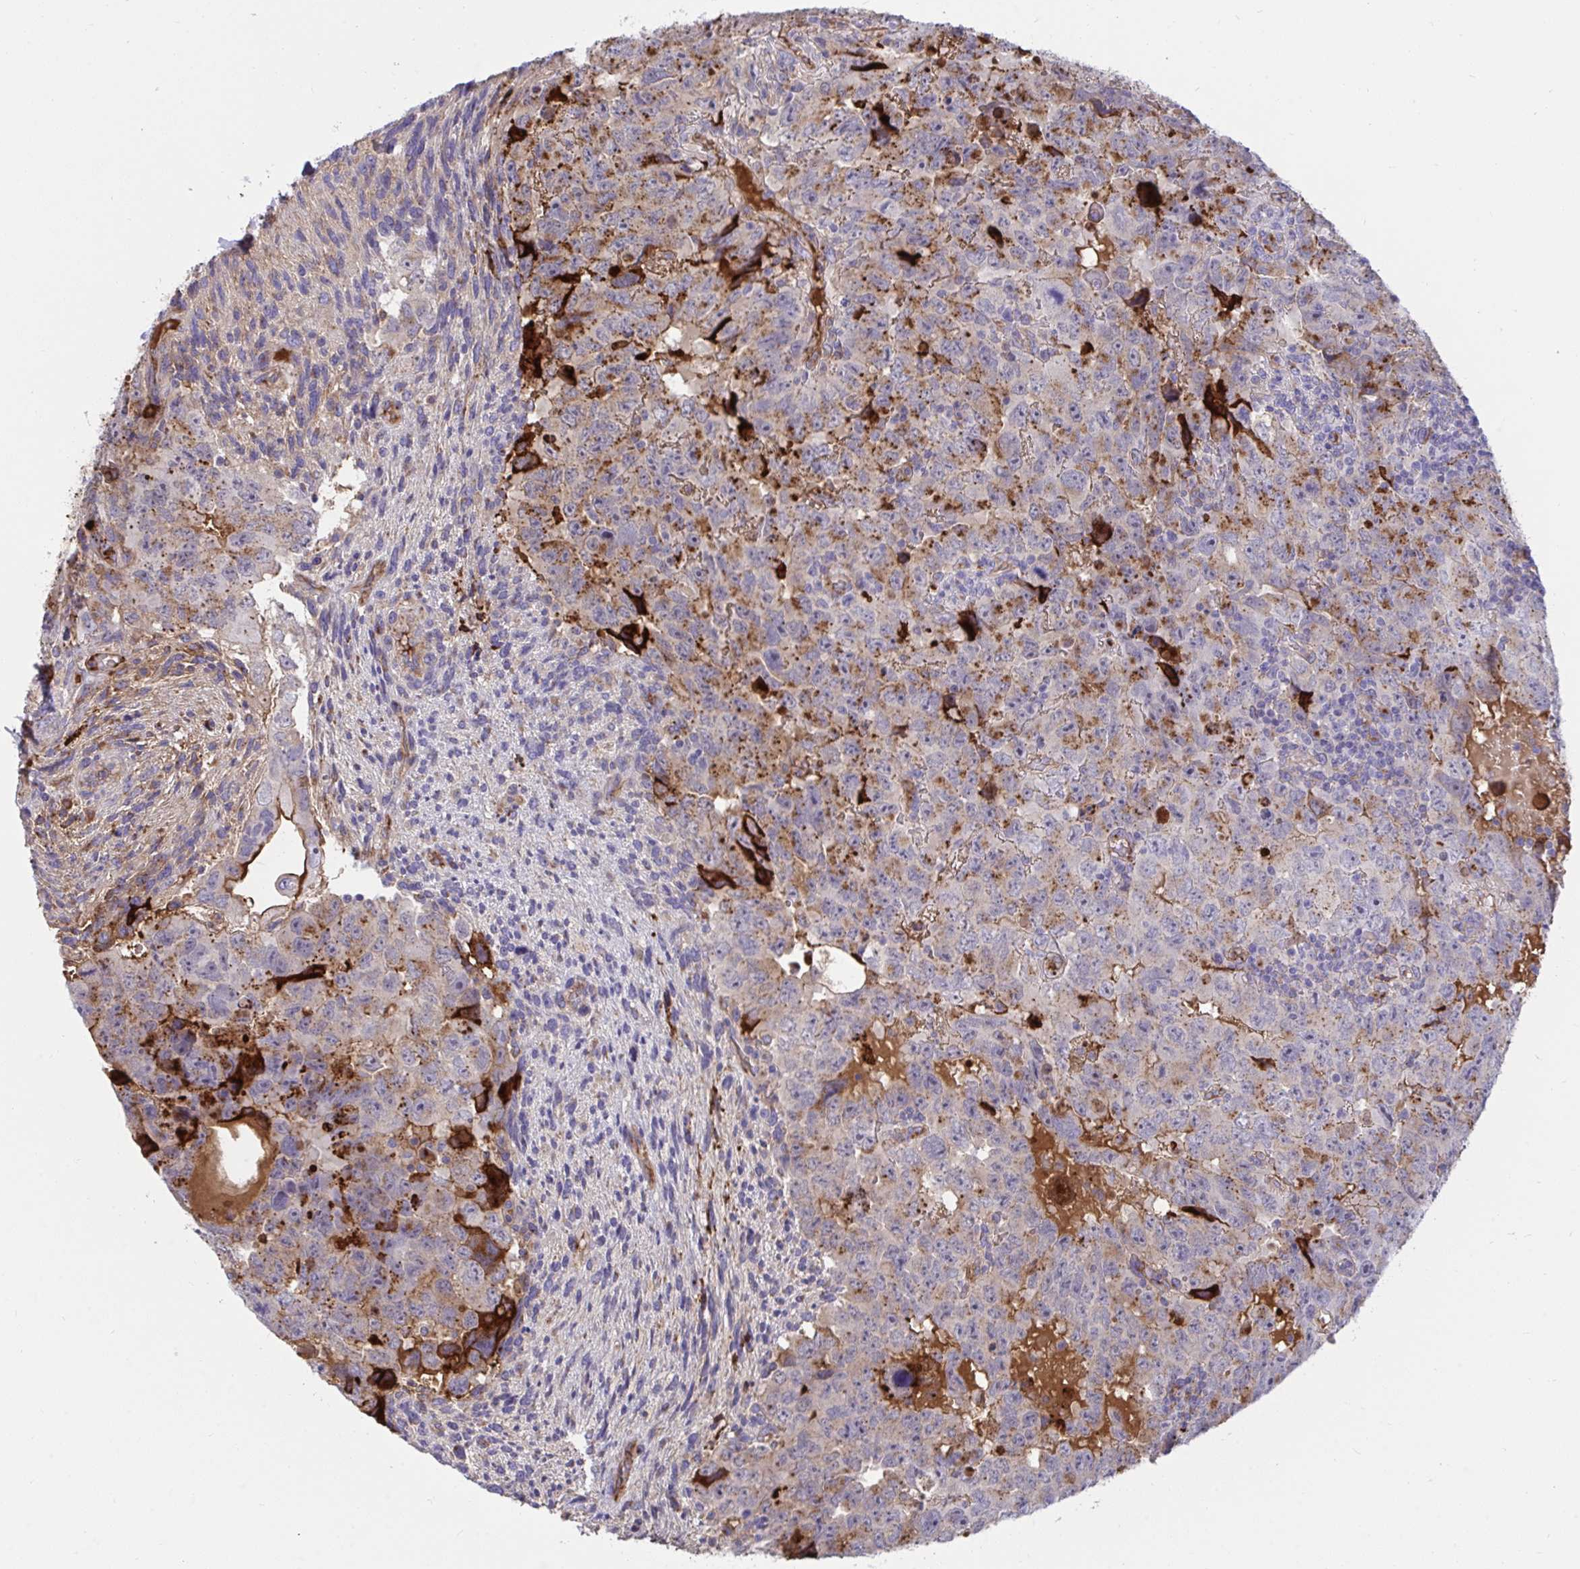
{"staining": {"intensity": "moderate", "quantity": "25%-75%", "location": "cytoplasmic/membranous"}, "tissue": "testis cancer", "cell_type": "Tumor cells", "image_type": "cancer", "snomed": [{"axis": "morphology", "description": "Carcinoma, Embryonal, NOS"}, {"axis": "topography", "description": "Testis"}], "caption": "DAB immunohistochemical staining of human testis cancer (embryonal carcinoma) demonstrates moderate cytoplasmic/membranous protein positivity in about 25%-75% of tumor cells. (brown staining indicates protein expression, while blue staining denotes nuclei).", "gene": "F2", "patient": {"sex": "male", "age": 24}}